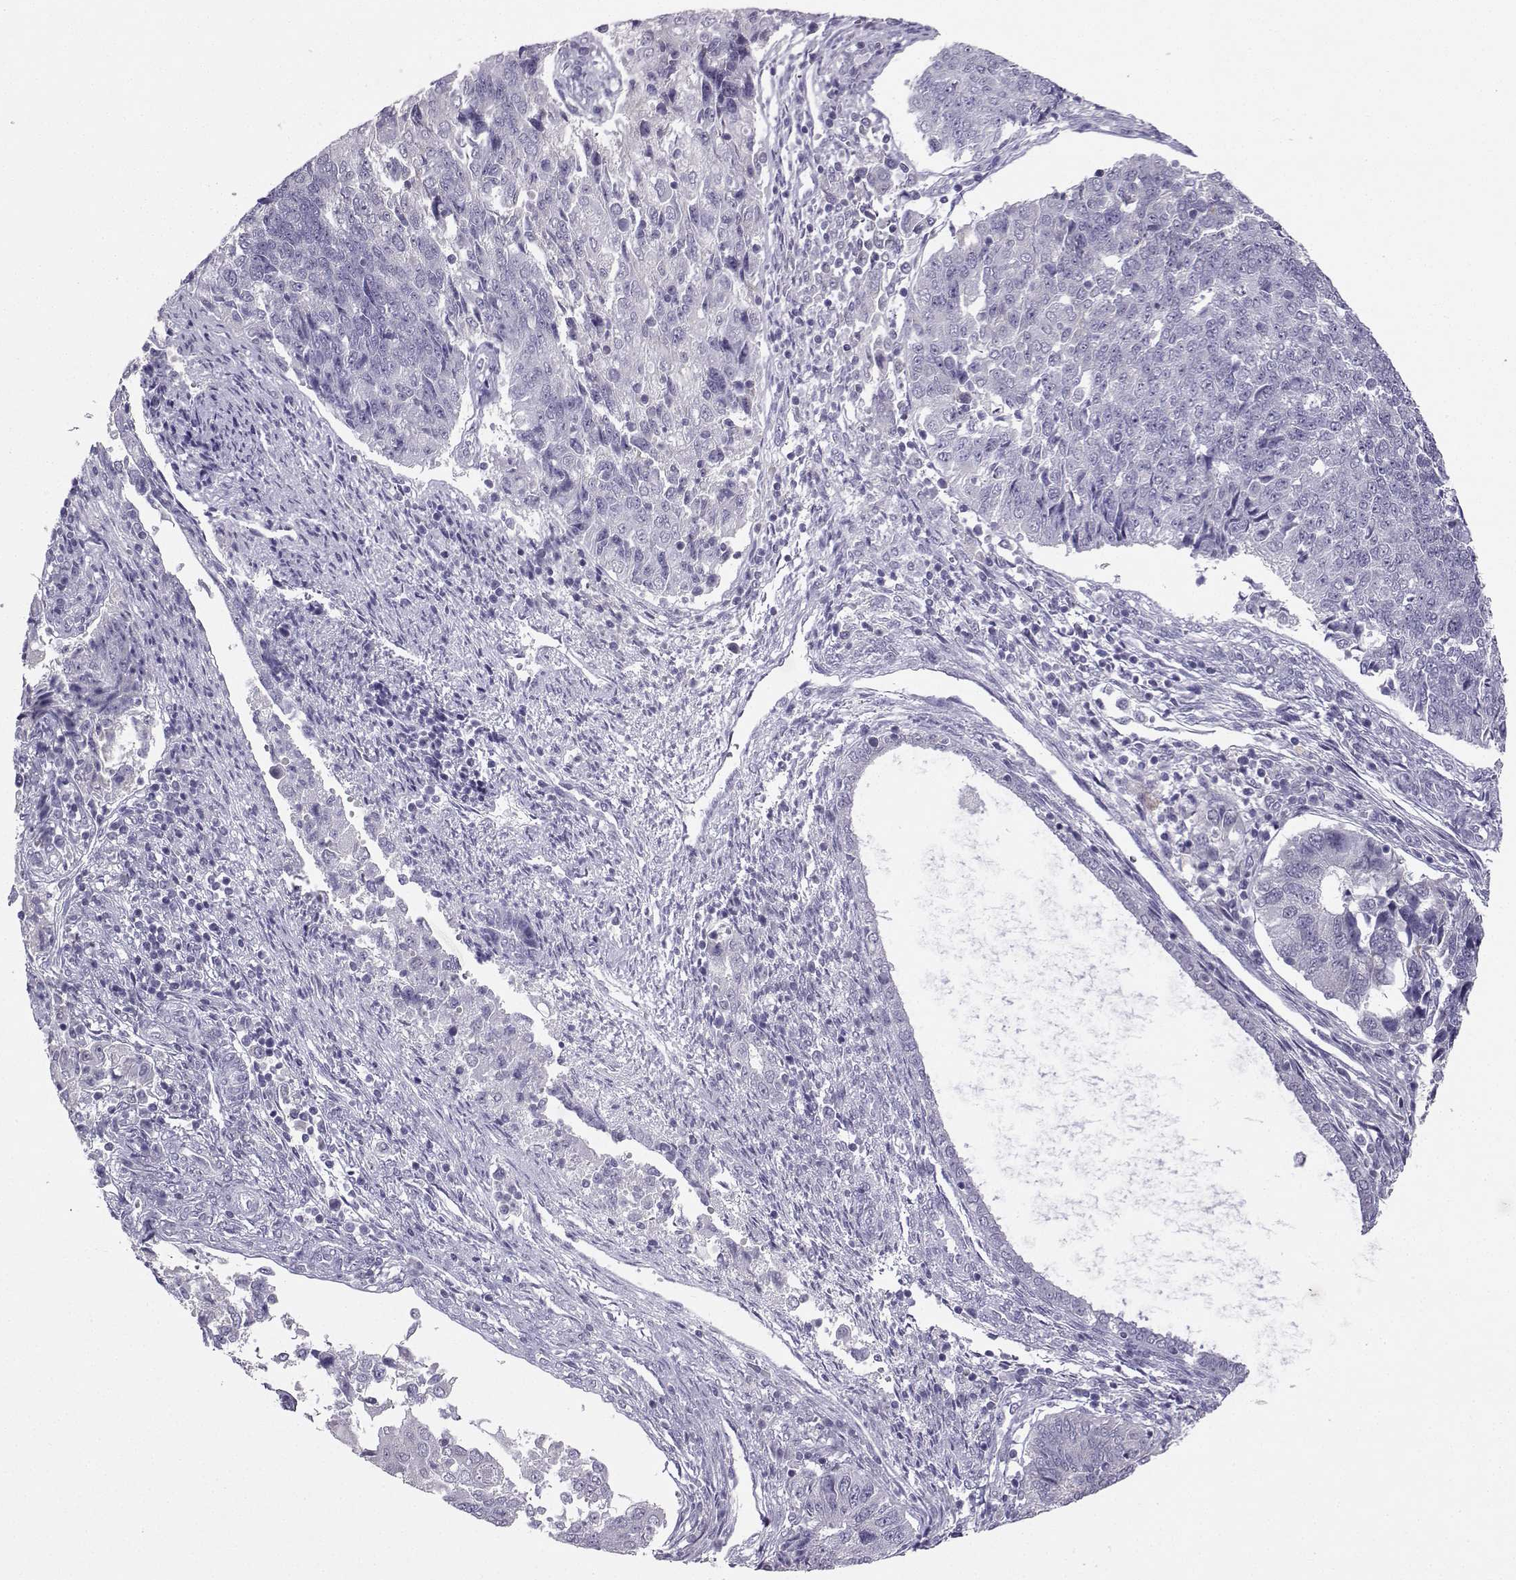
{"staining": {"intensity": "negative", "quantity": "none", "location": "none"}, "tissue": "endometrial cancer", "cell_type": "Tumor cells", "image_type": "cancer", "snomed": [{"axis": "morphology", "description": "Adenocarcinoma, NOS"}, {"axis": "topography", "description": "Endometrium"}], "caption": "The IHC histopathology image has no significant positivity in tumor cells of endometrial adenocarcinoma tissue.", "gene": "TBR1", "patient": {"sex": "female", "age": 43}}